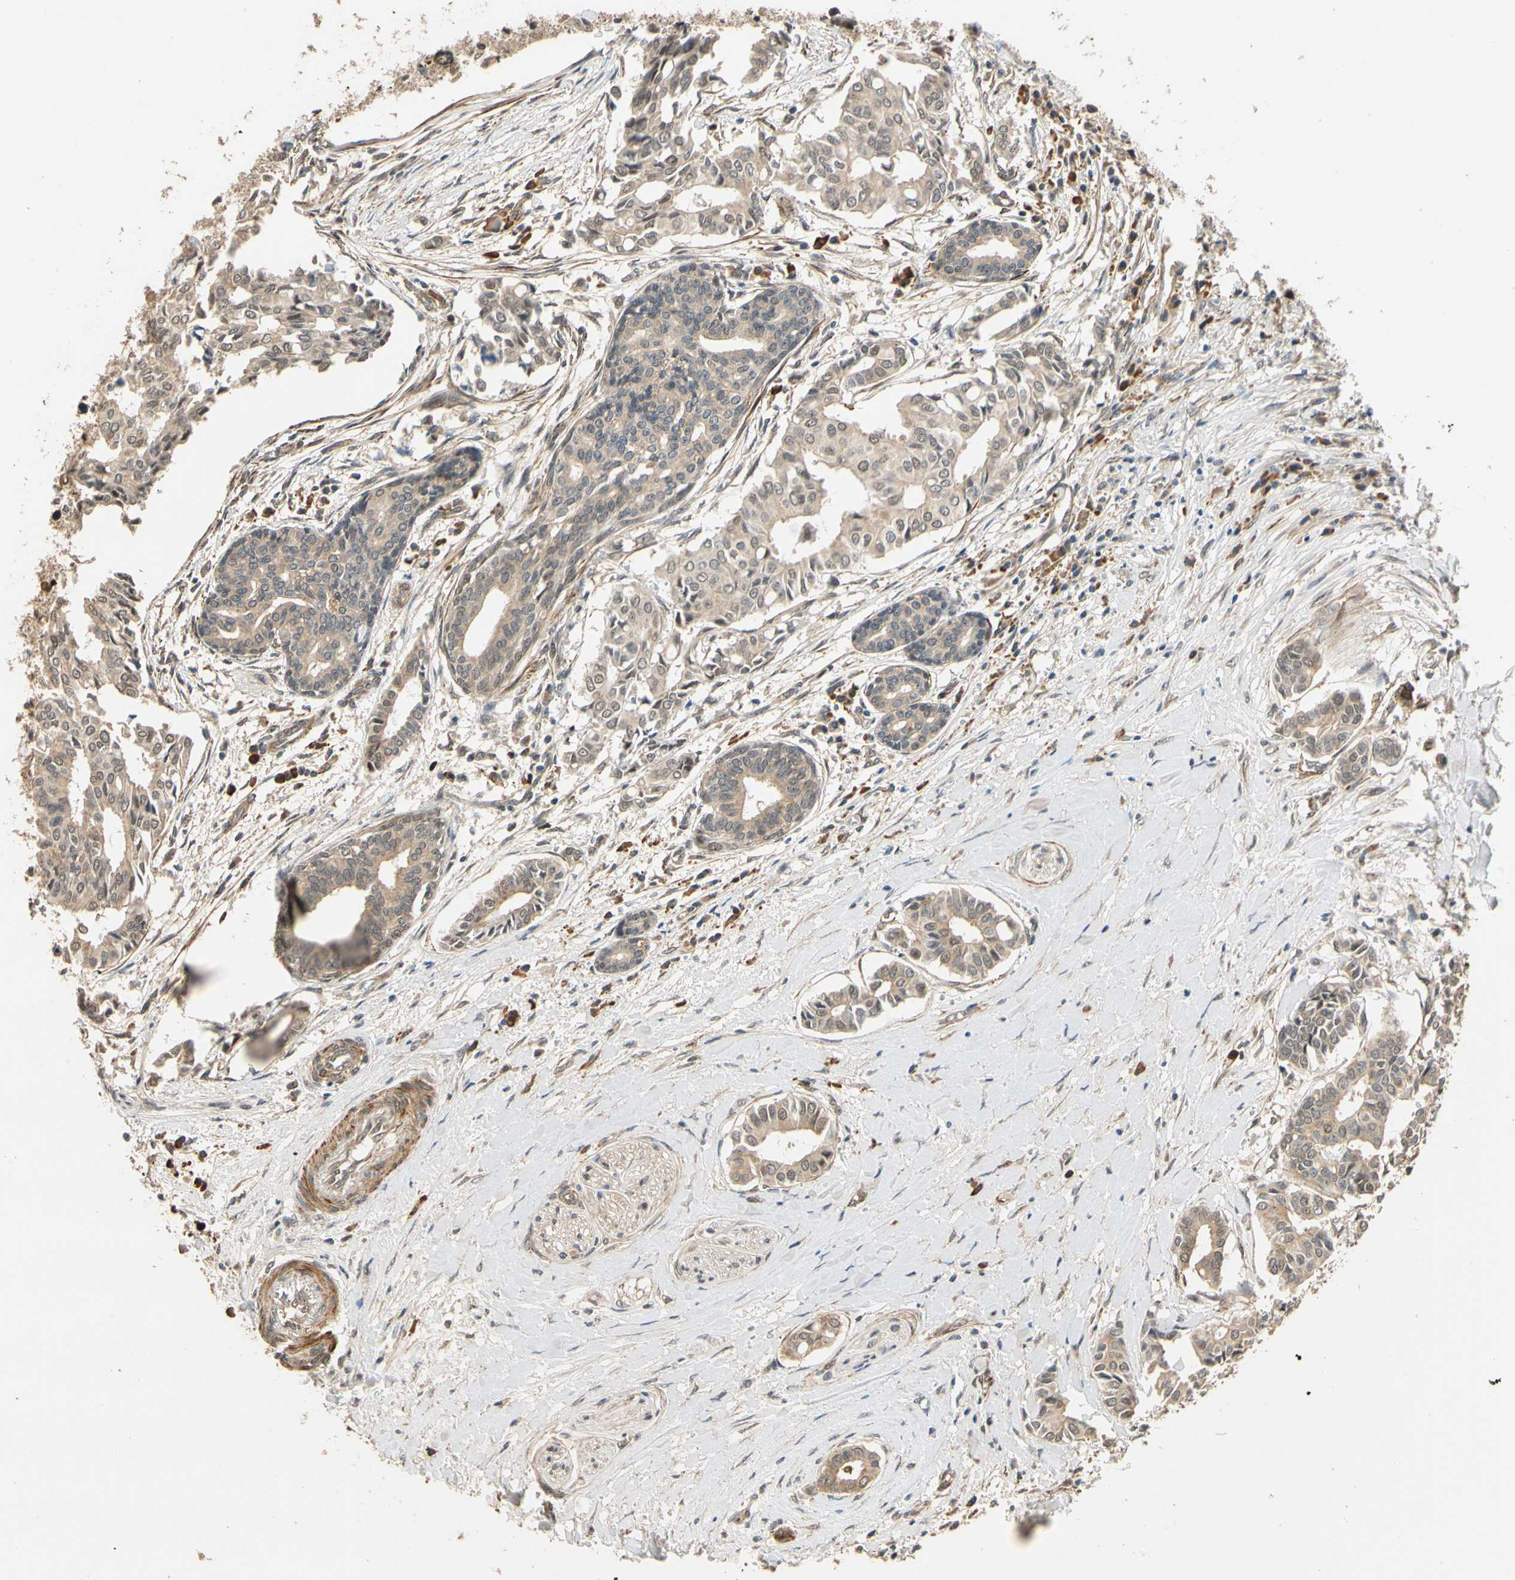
{"staining": {"intensity": "moderate", "quantity": "25%-75%", "location": "cytoplasmic/membranous"}, "tissue": "head and neck cancer", "cell_type": "Tumor cells", "image_type": "cancer", "snomed": [{"axis": "morphology", "description": "Adenocarcinoma, NOS"}, {"axis": "topography", "description": "Salivary gland"}, {"axis": "topography", "description": "Head-Neck"}], "caption": "Brown immunohistochemical staining in human head and neck cancer shows moderate cytoplasmic/membranous expression in about 25%-75% of tumor cells.", "gene": "QSER1", "patient": {"sex": "female", "age": 59}}